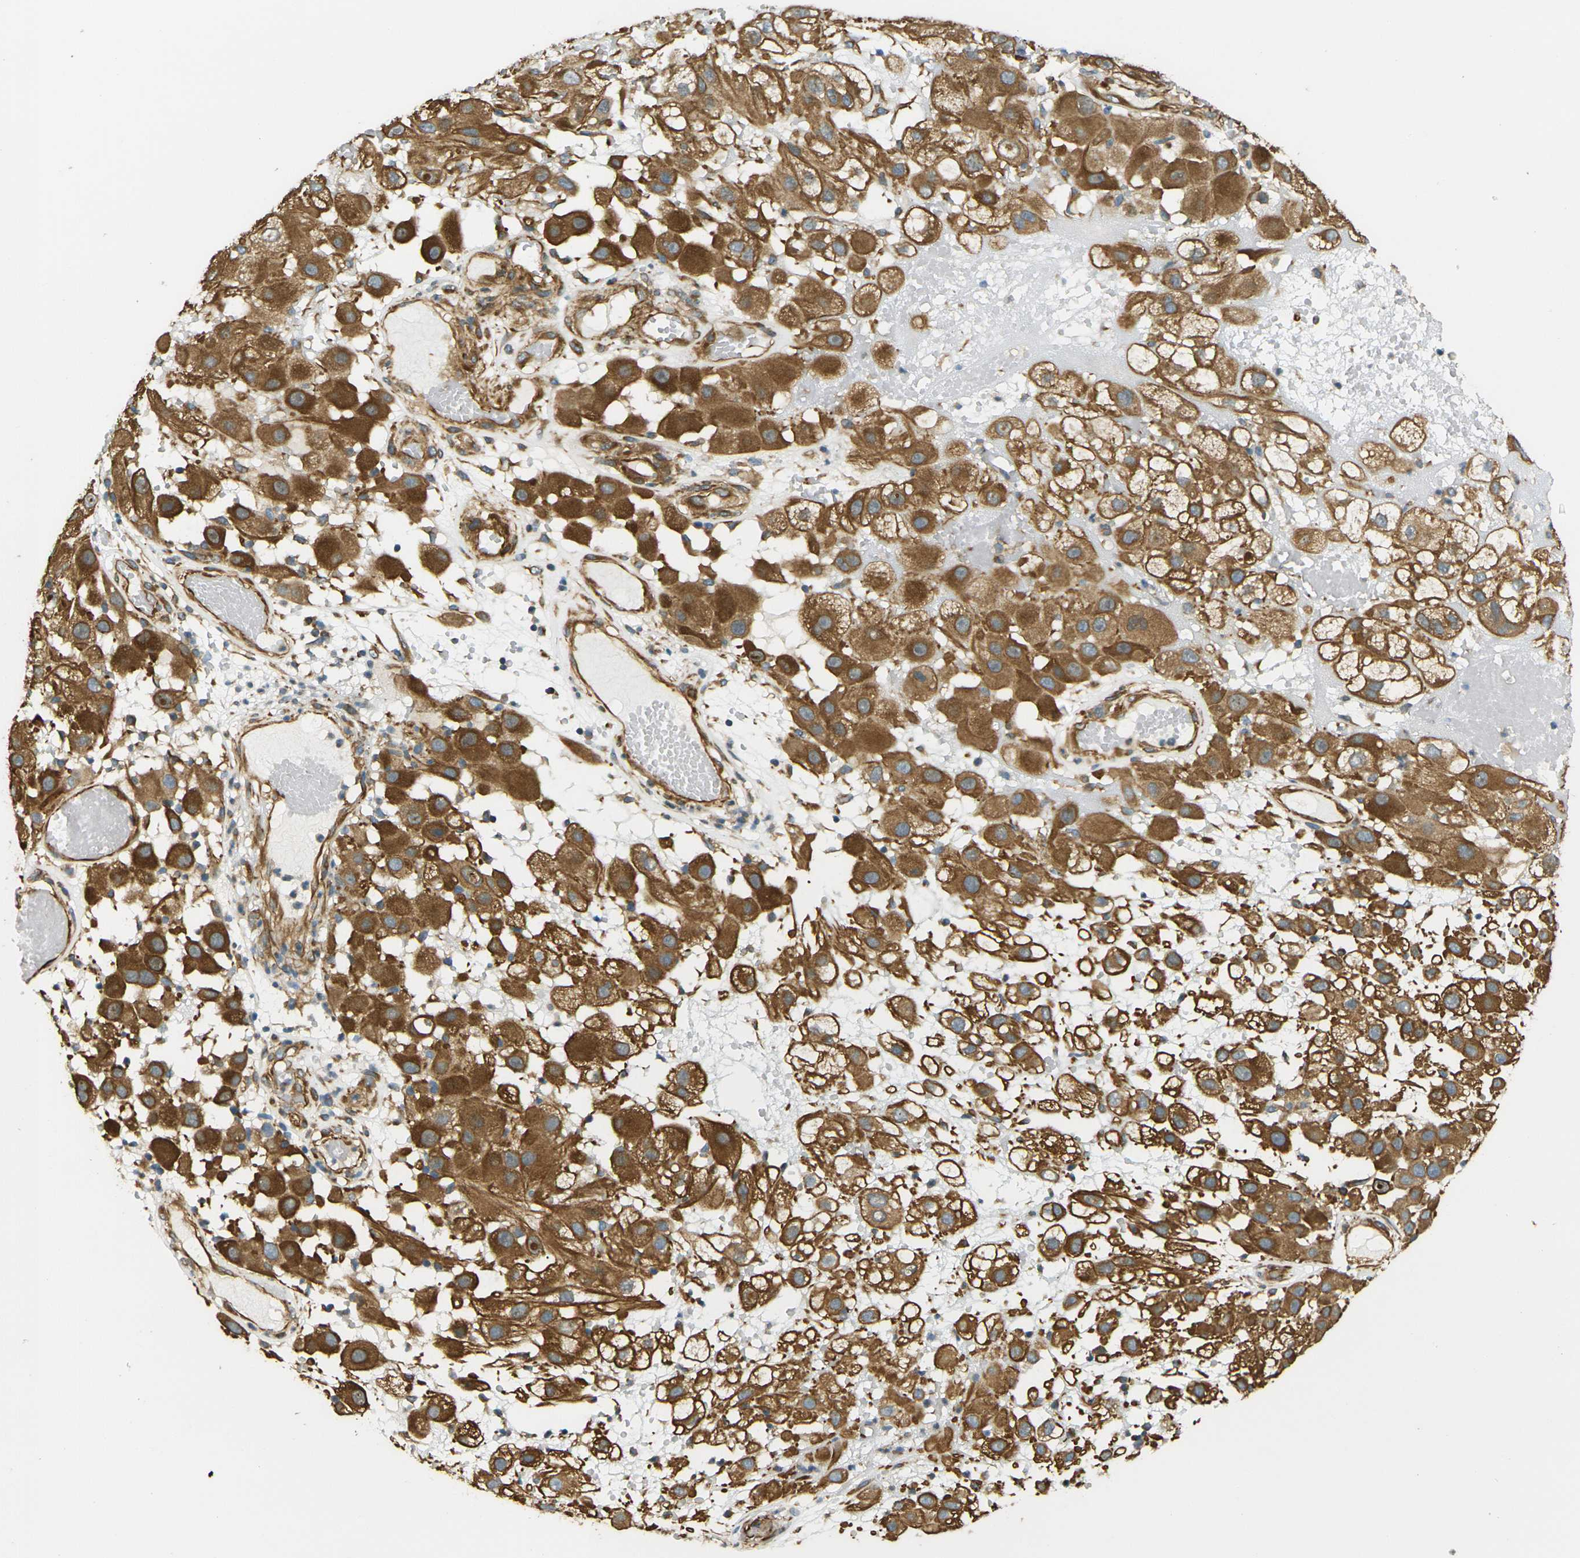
{"staining": {"intensity": "moderate", "quantity": ">75%", "location": "cytoplasmic/membranous"}, "tissue": "melanoma", "cell_type": "Tumor cells", "image_type": "cancer", "snomed": [{"axis": "morphology", "description": "Malignant melanoma, NOS"}, {"axis": "topography", "description": "Skin"}], "caption": "Human malignant melanoma stained with a brown dye exhibits moderate cytoplasmic/membranous positive positivity in about >75% of tumor cells.", "gene": "CYTH3", "patient": {"sex": "female", "age": 81}}